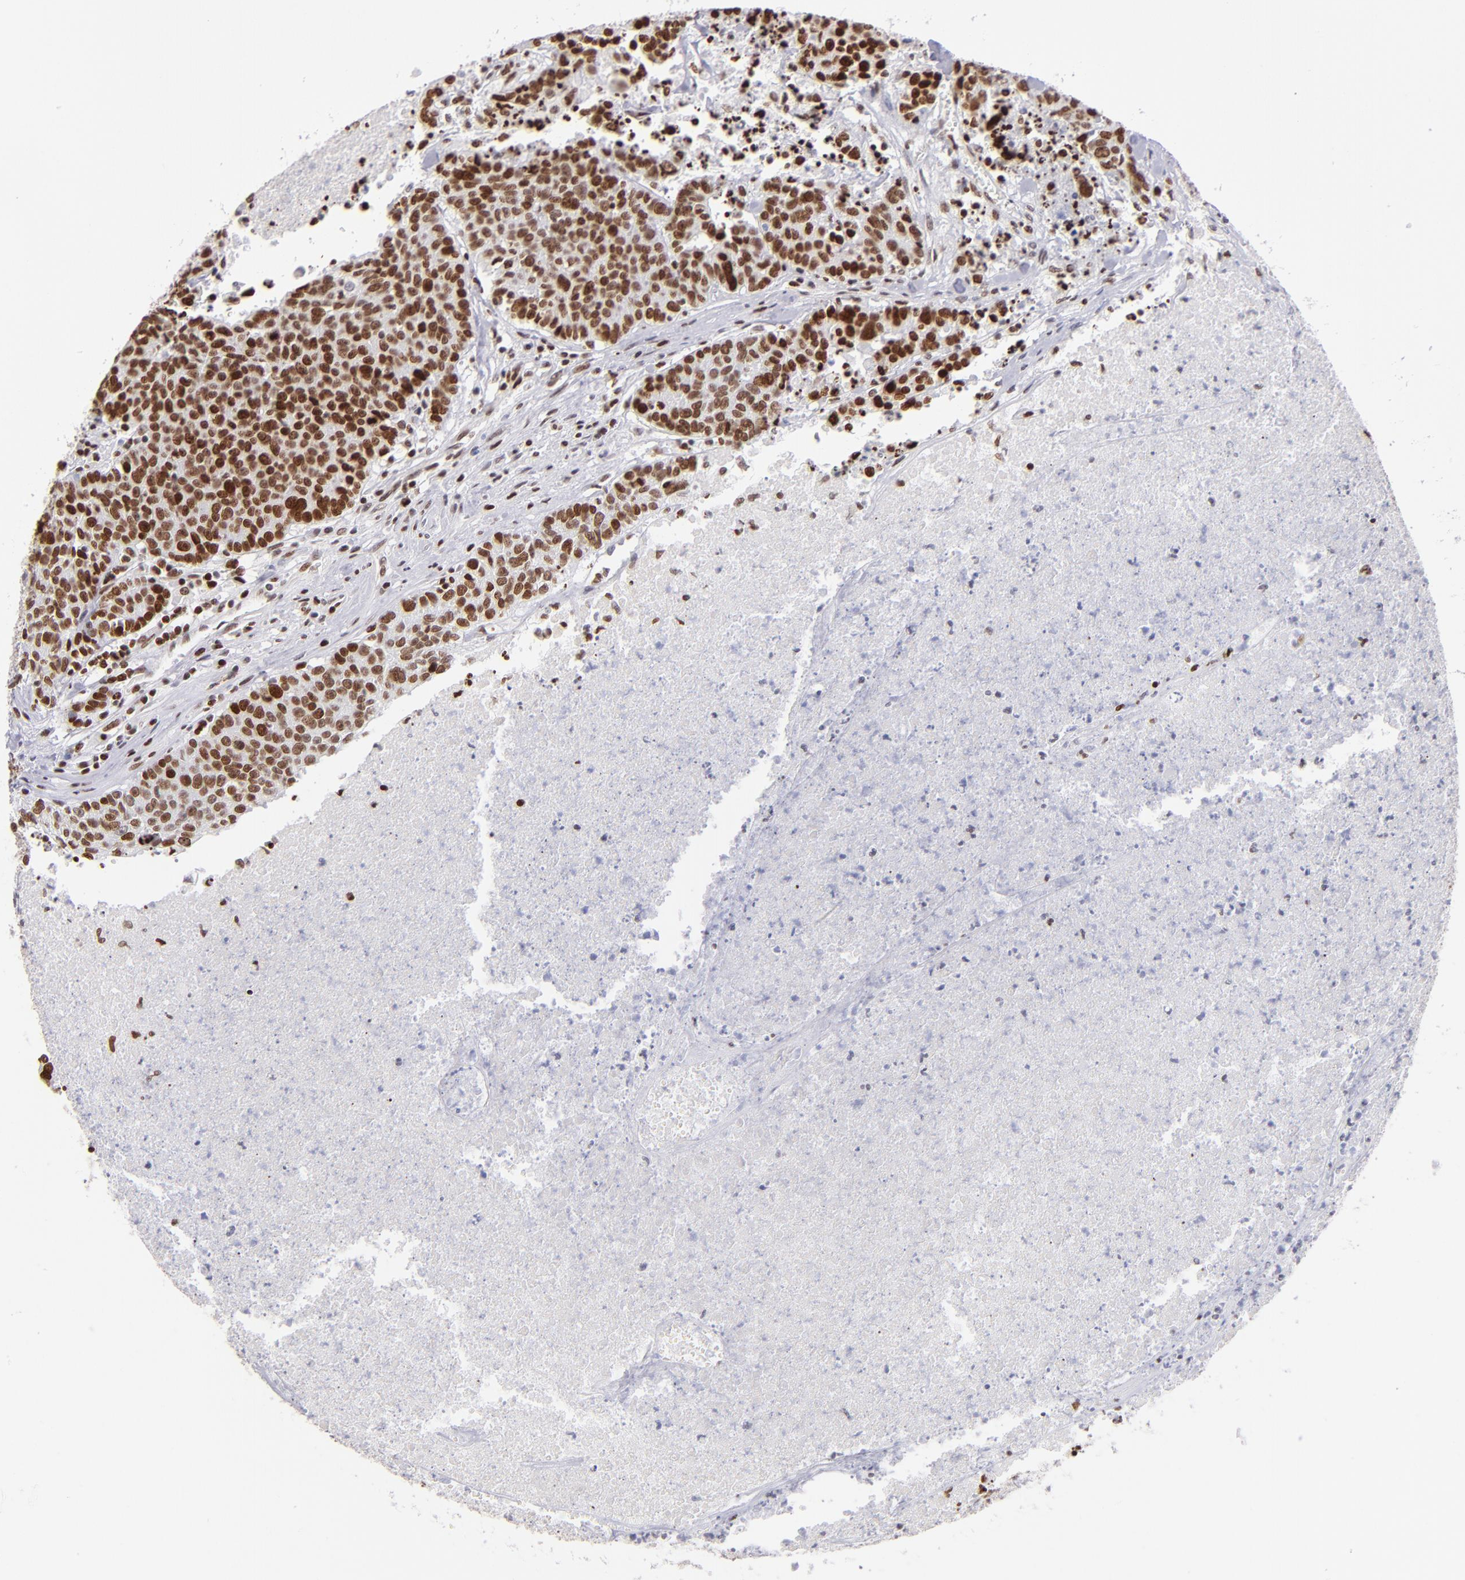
{"staining": {"intensity": "strong", "quantity": ">75%", "location": "nuclear"}, "tissue": "colorectal cancer", "cell_type": "Tumor cells", "image_type": "cancer", "snomed": [{"axis": "morphology", "description": "Adenocarcinoma, NOS"}, {"axis": "topography", "description": "Colon"}], "caption": "There is high levels of strong nuclear positivity in tumor cells of colorectal cancer (adenocarcinoma), as demonstrated by immunohistochemical staining (brown color).", "gene": "POLA1", "patient": {"sex": "female", "age": 53}}